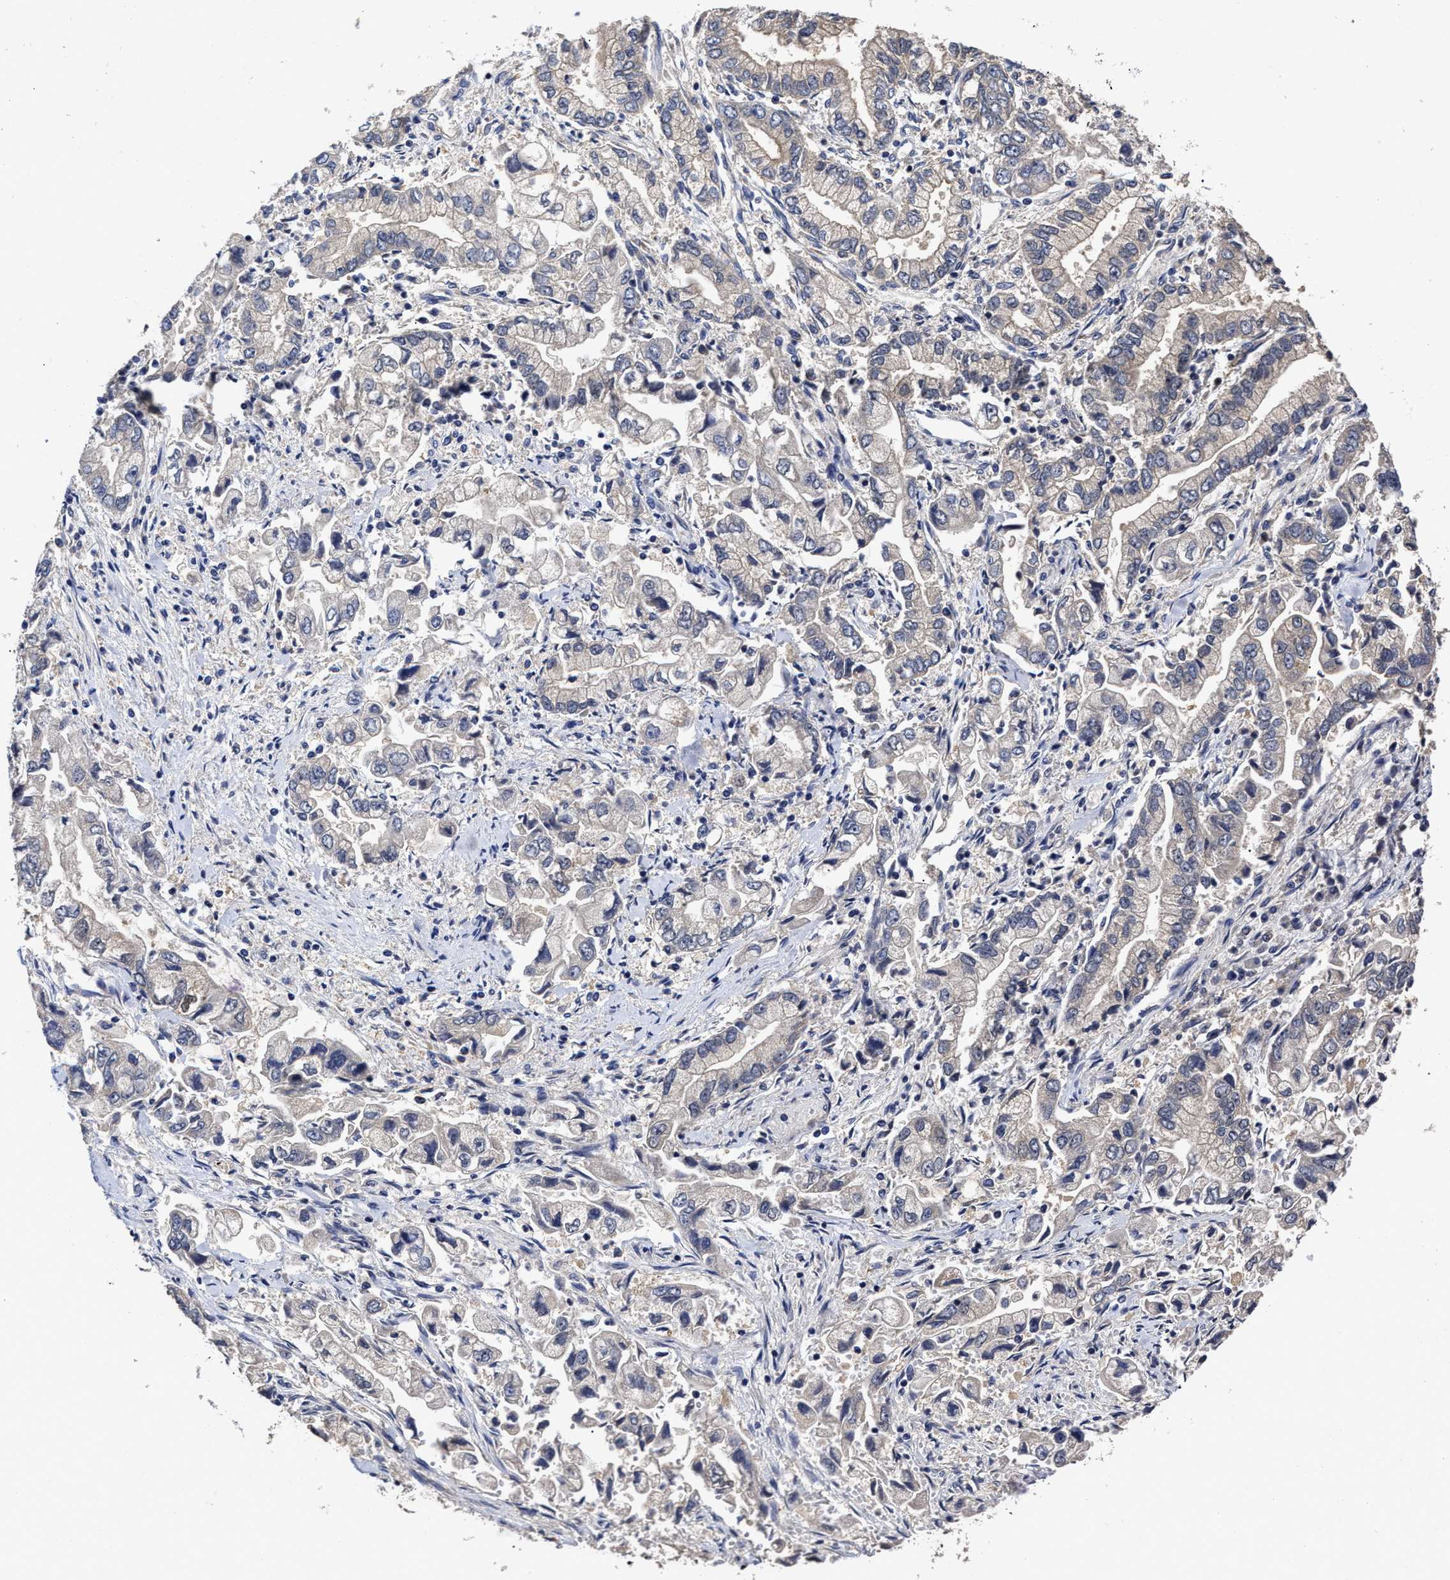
{"staining": {"intensity": "weak", "quantity": "<25%", "location": "cytoplasmic/membranous"}, "tissue": "stomach cancer", "cell_type": "Tumor cells", "image_type": "cancer", "snomed": [{"axis": "morphology", "description": "Normal tissue, NOS"}, {"axis": "morphology", "description": "Adenocarcinoma, NOS"}, {"axis": "topography", "description": "Stomach"}], "caption": "Immunohistochemistry photomicrograph of neoplastic tissue: human stomach cancer stained with DAB displays no significant protein positivity in tumor cells.", "gene": "SOCS5", "patient": {"sex": "male", "age": 62}}